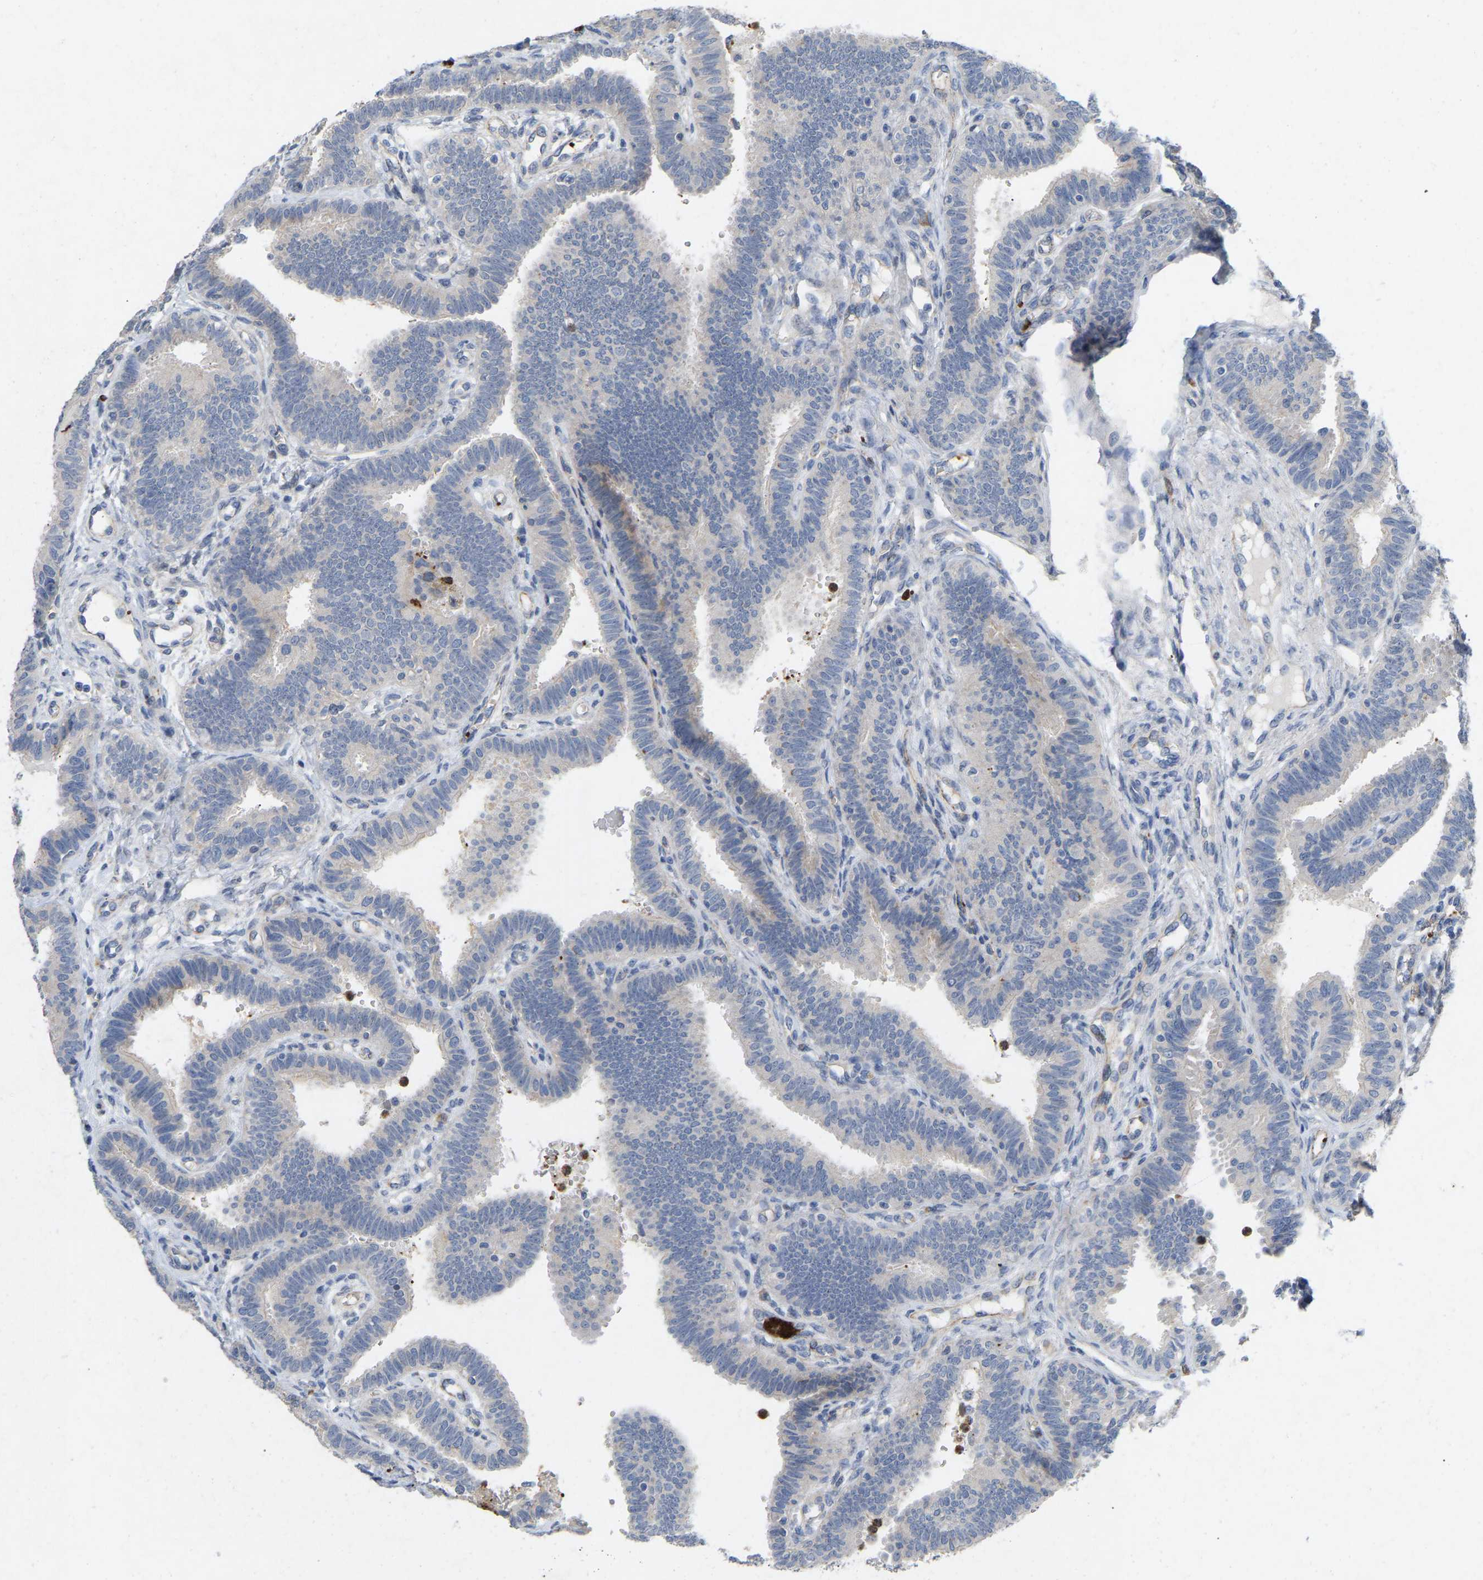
{"staining": {"intensity": "negative", "quantity": "none", "location": "none"}, "tissue": "fallopian tube", "cell_type": "Glandular cells", "image_type": "normal", "snomed": [{"axis": "morphology", "description": "Normal tissue, NOS"}, {"axis": "topography", "description": "Fallopian tube"}, {"axis": "topography", "description": "Placenta"}], "caption": "The photomicrograph displays no significant staining in glandular cells of fallopian tube. (Brightfield microscopy of DAB (3,3'-diaminobenzidine) immunohistochemistry at high magnification).", "gene": "RHEB", "patient": {"sex": "female", "age": 34}}